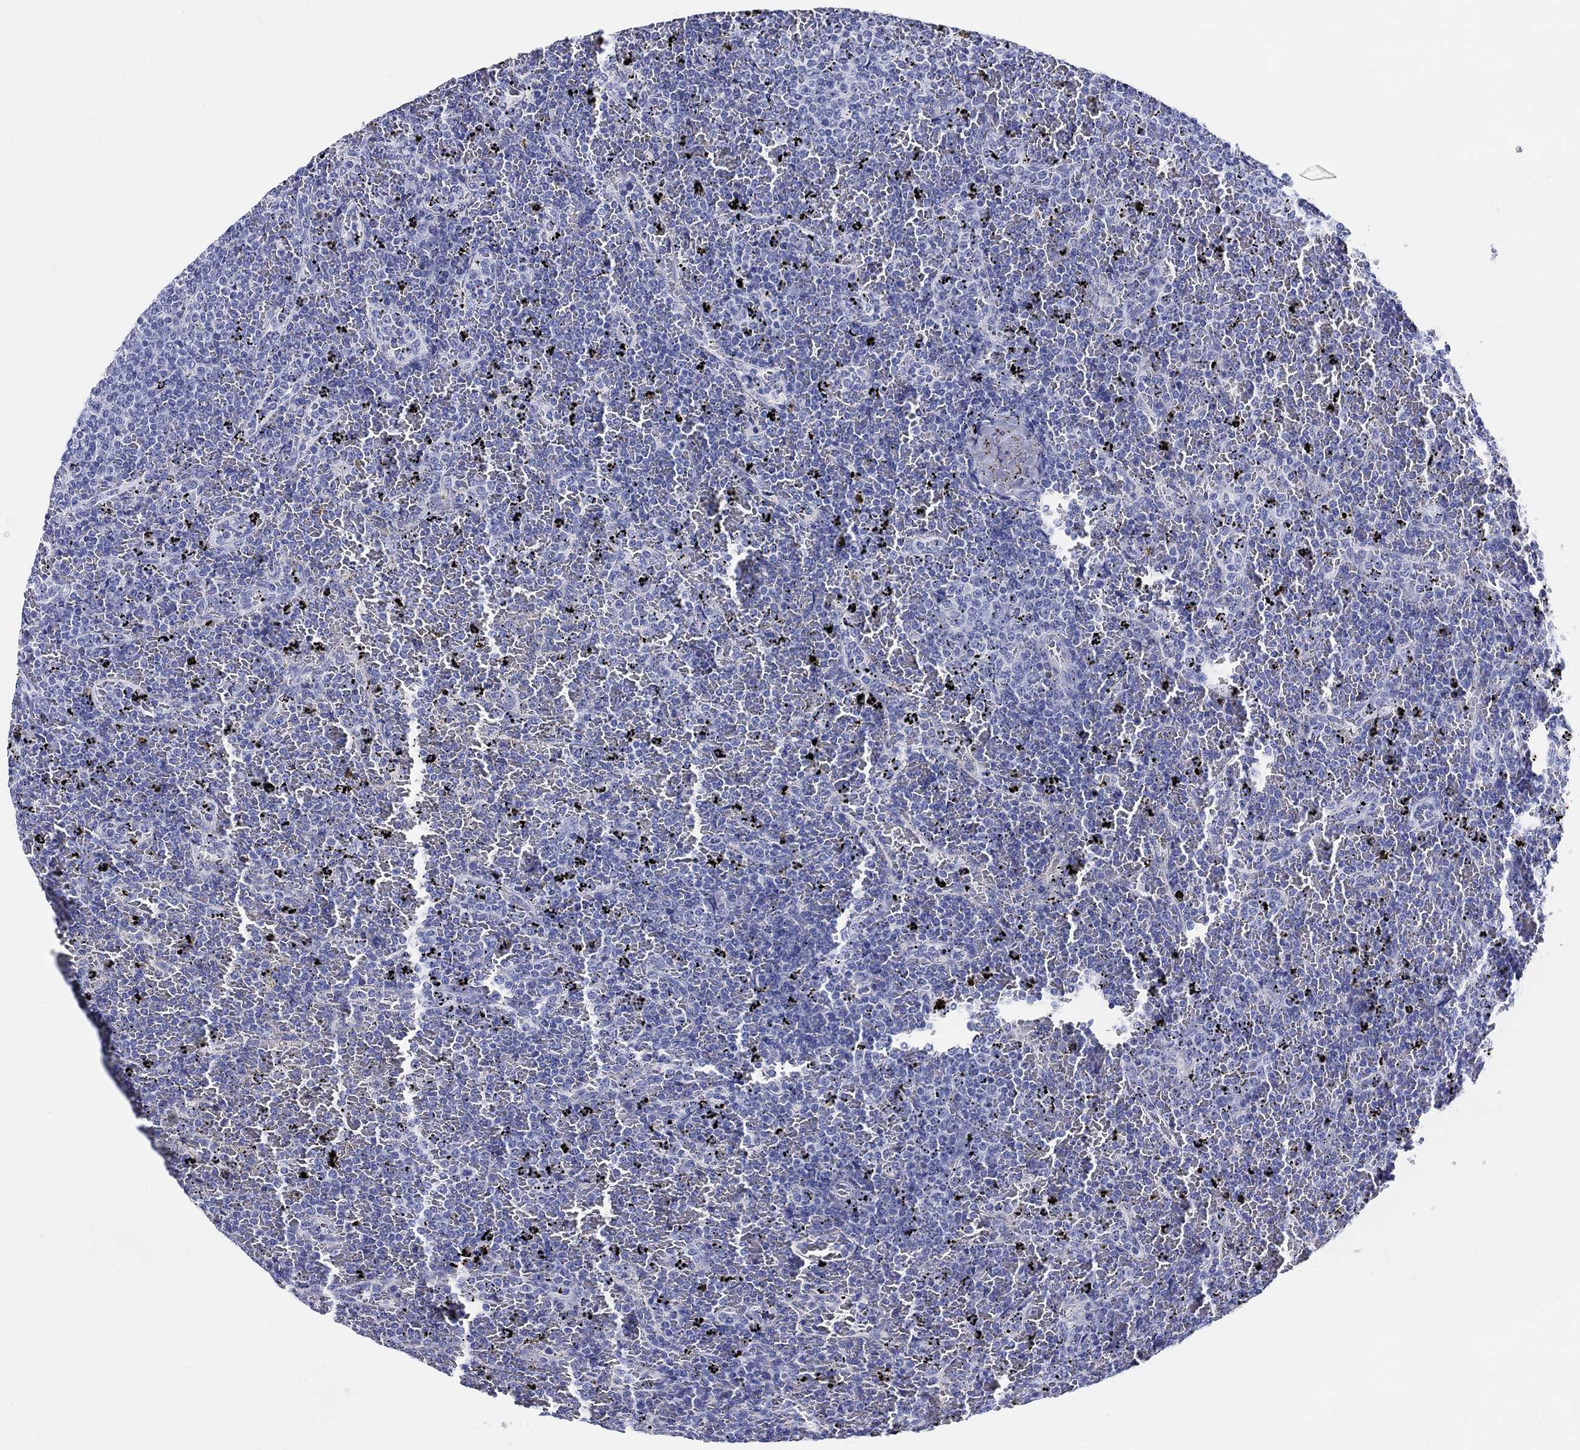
{"staining": {"intensity": "negative", "quantity": "none", "location": "none"}, "tissue": "lymphoma", "cell_type": "Tumor cells", "image_type": "cancer", "snomed": [{"axis": "morphology", "description": "Malignant lymphoma, non-Hodgkin's type, Low grade"}, {"axis": "topography", "description": "Spleen"}], "caption": "Lymphoma stained for a protein using immunohistochemistry reveals no staining tumor cells.", "gene": "CRYGS", "patient": {"sex": "female", "age": 77}}